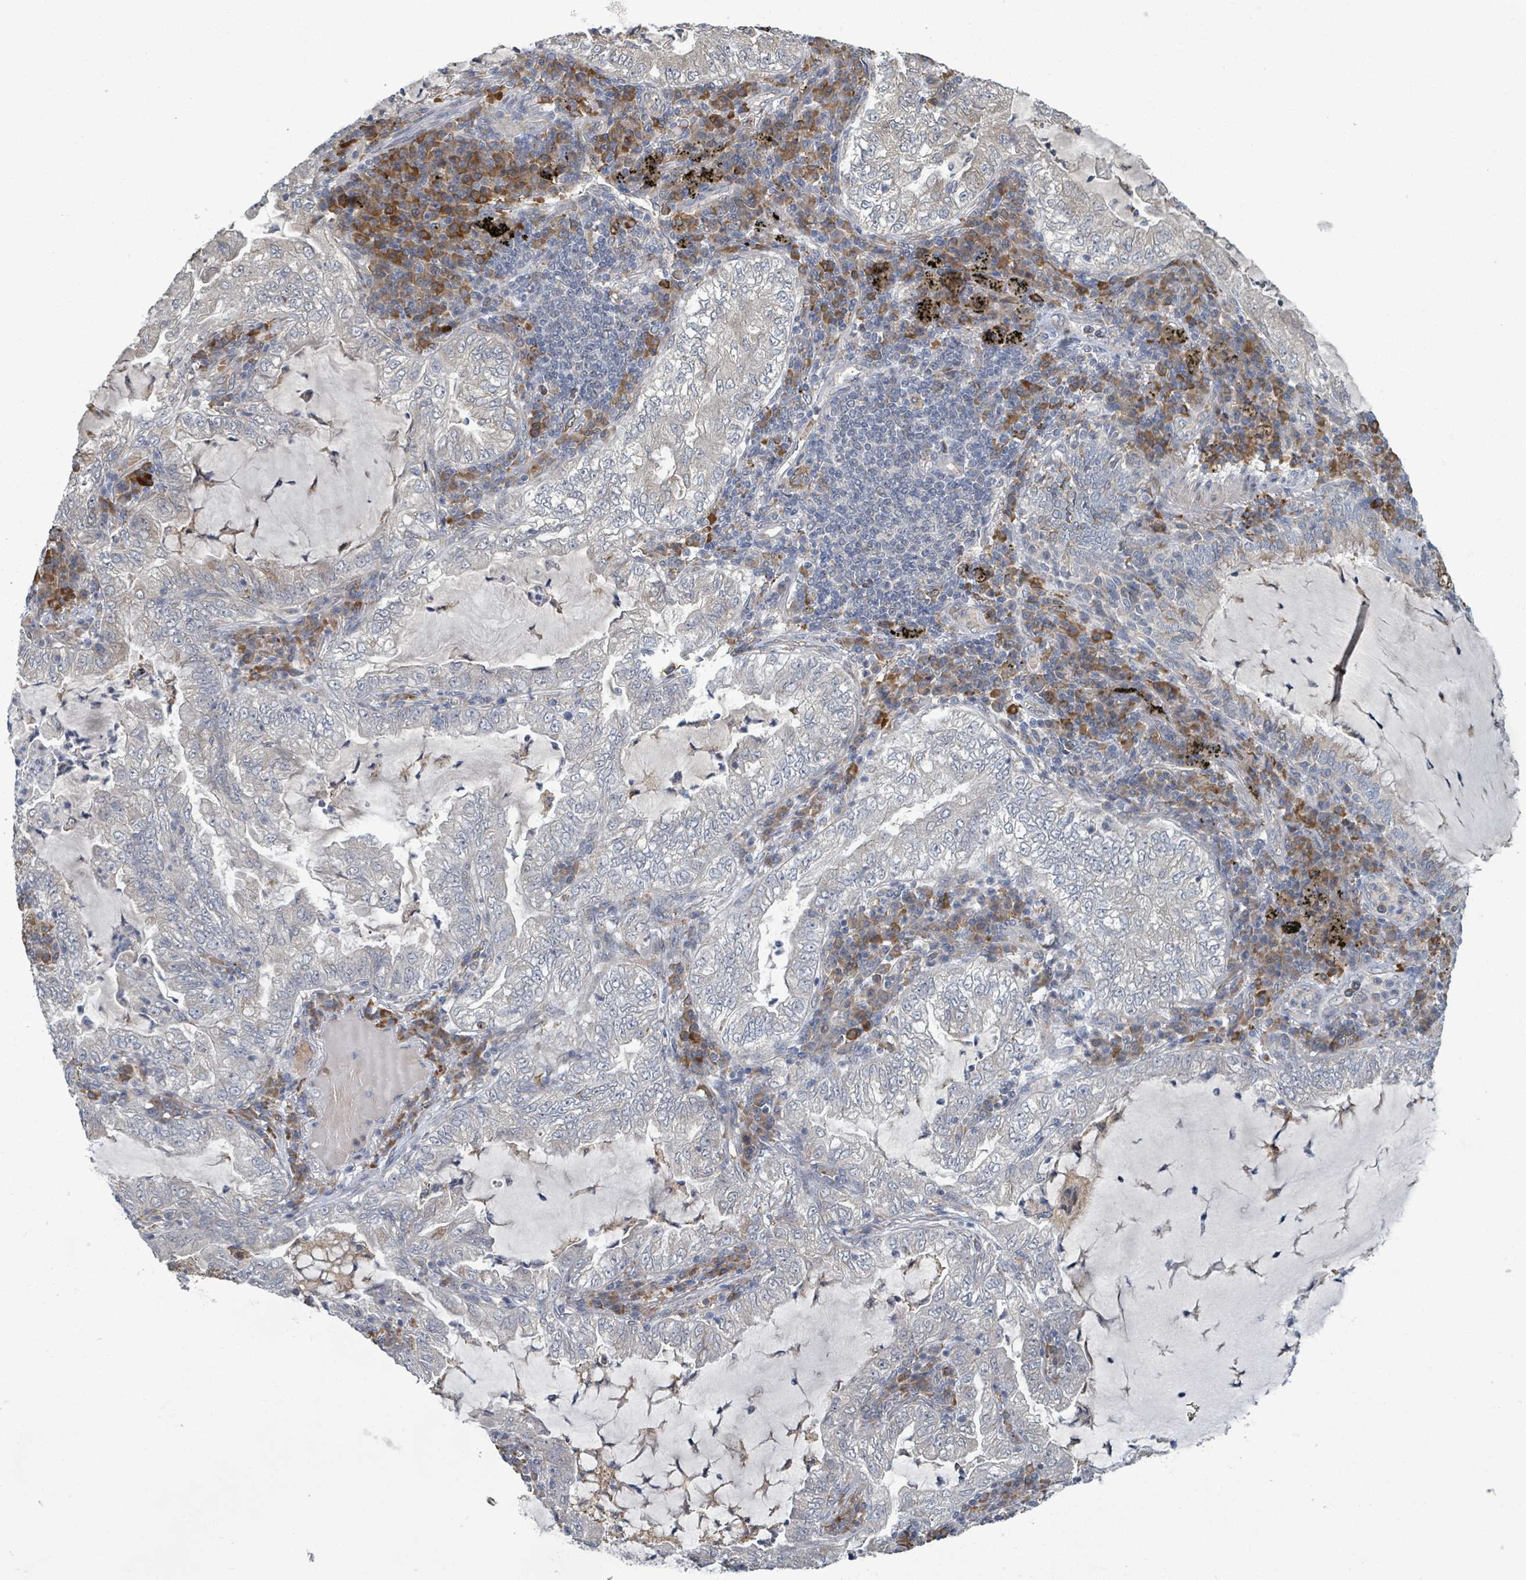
{"staining": {"intensity": "negative", "quantity": "none", "location": "none"}, "tissue": "lung cancer", "cell_type": "Tumor cells", "image_type": "cancer", "snomed": [{"axis": "morphology", "description": "Adenocarcinoma, NOS"}, {"axis": "topography", "description": "Lung"}], "caption": "Image shows no significant protein staining in tumor cells of lung cancer. The staining was performed using DAB (3,3'-diaminobenzidine) to visualize the protein expression in brown, while the nuclei were stained in blue with hematoxylin (Magnification: 20x).", "gene": "SHROOM2", "patient": {"sex": "female", "age": 73}}